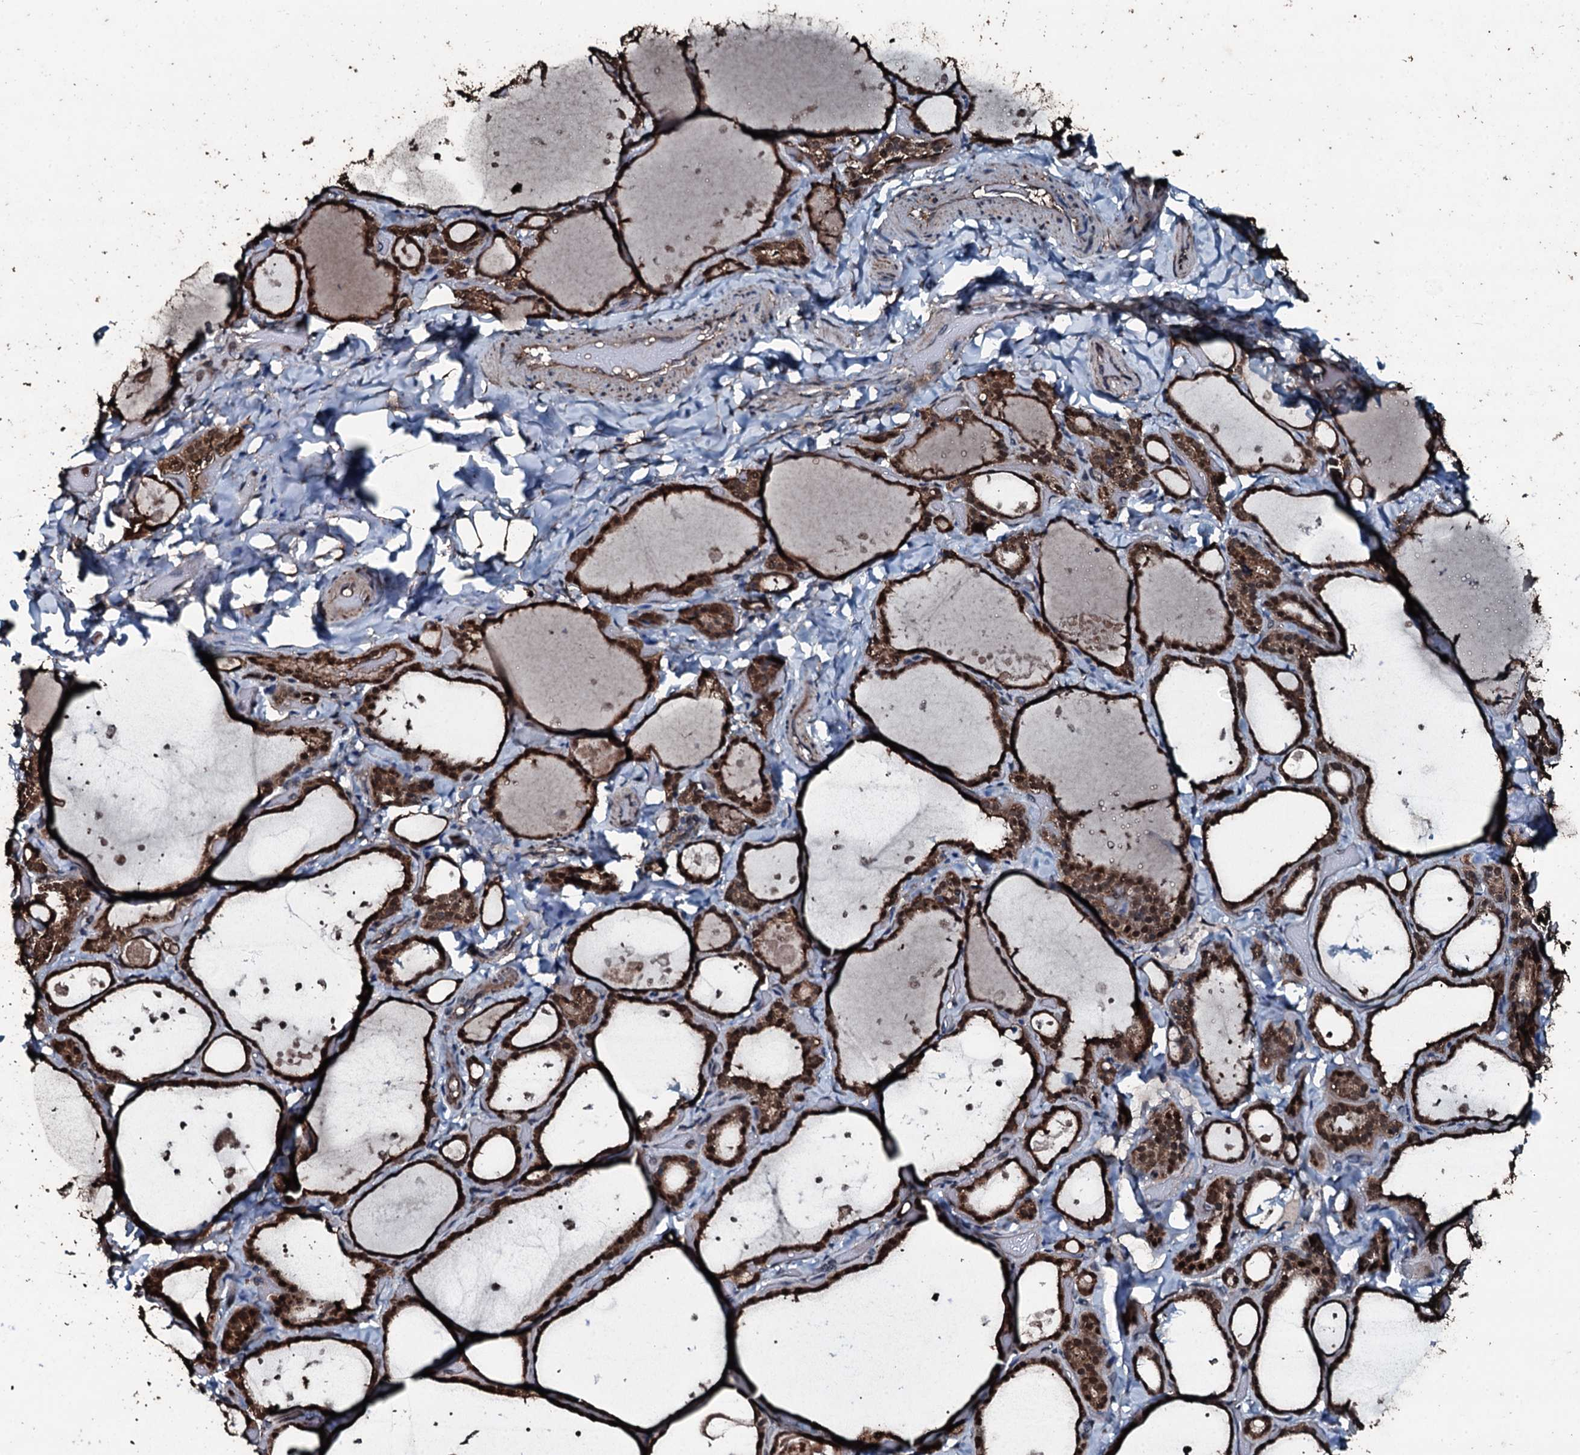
{"staining": {"intensity": "moderate", "quantity": ">75%", "location": "cytoplasmic/membranous,nuclear"}, "tissue": "thyroid gland", "cell_type": "Glandular cells", "image_type": "normal", "snomed": [{"axis": "morphology", "description": "Normal tissue, NOS"}, {"axis": "topography", "description": "Thyroid gland"}], "caption": "Thyroid gland stained with DAB IHC displays medium levels of moderate cytoplasmic/membranous,nuclear positivity in about >75% of glandular cells.", "gene": "FAAP24", "patient": {"sex": "female", "age": 44}}